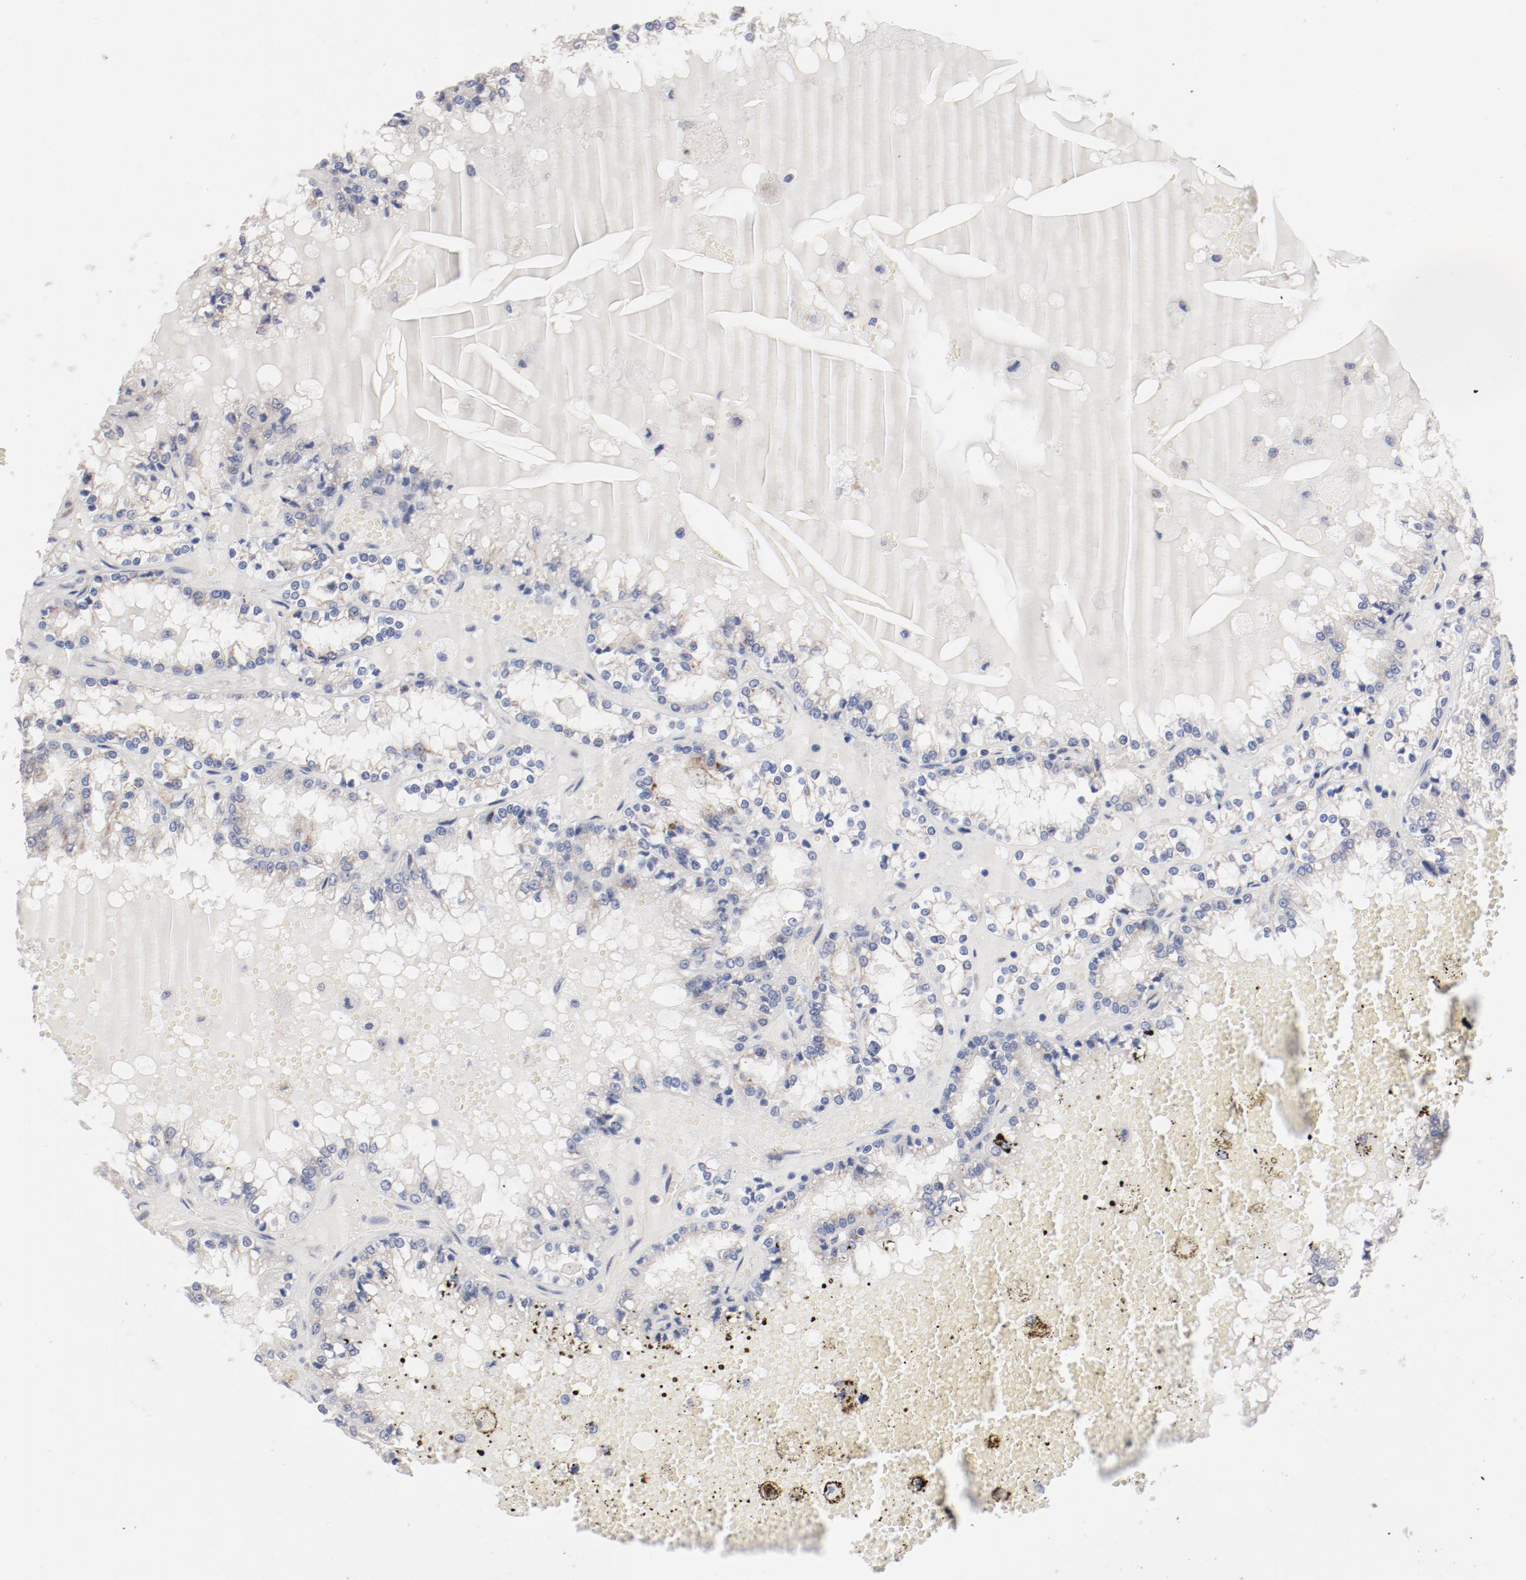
{"staining": {"intensity": "negative", "quantity": "none", "location": "none"}, "tissue": "renal cancer", "cell_type": "Tumor cells", "image_type": "cancer", "snomed": [{"axis": "morphology", "description": "Adenocarcinoma, NOS"}, {"axis": "topography", "description": "Kidney"}], "caption": "An image of human renal adenocarcinoma is negative for staining in tumor cells.", "gene": "AK7", "patient": {"sex": "female", "age": 56}}